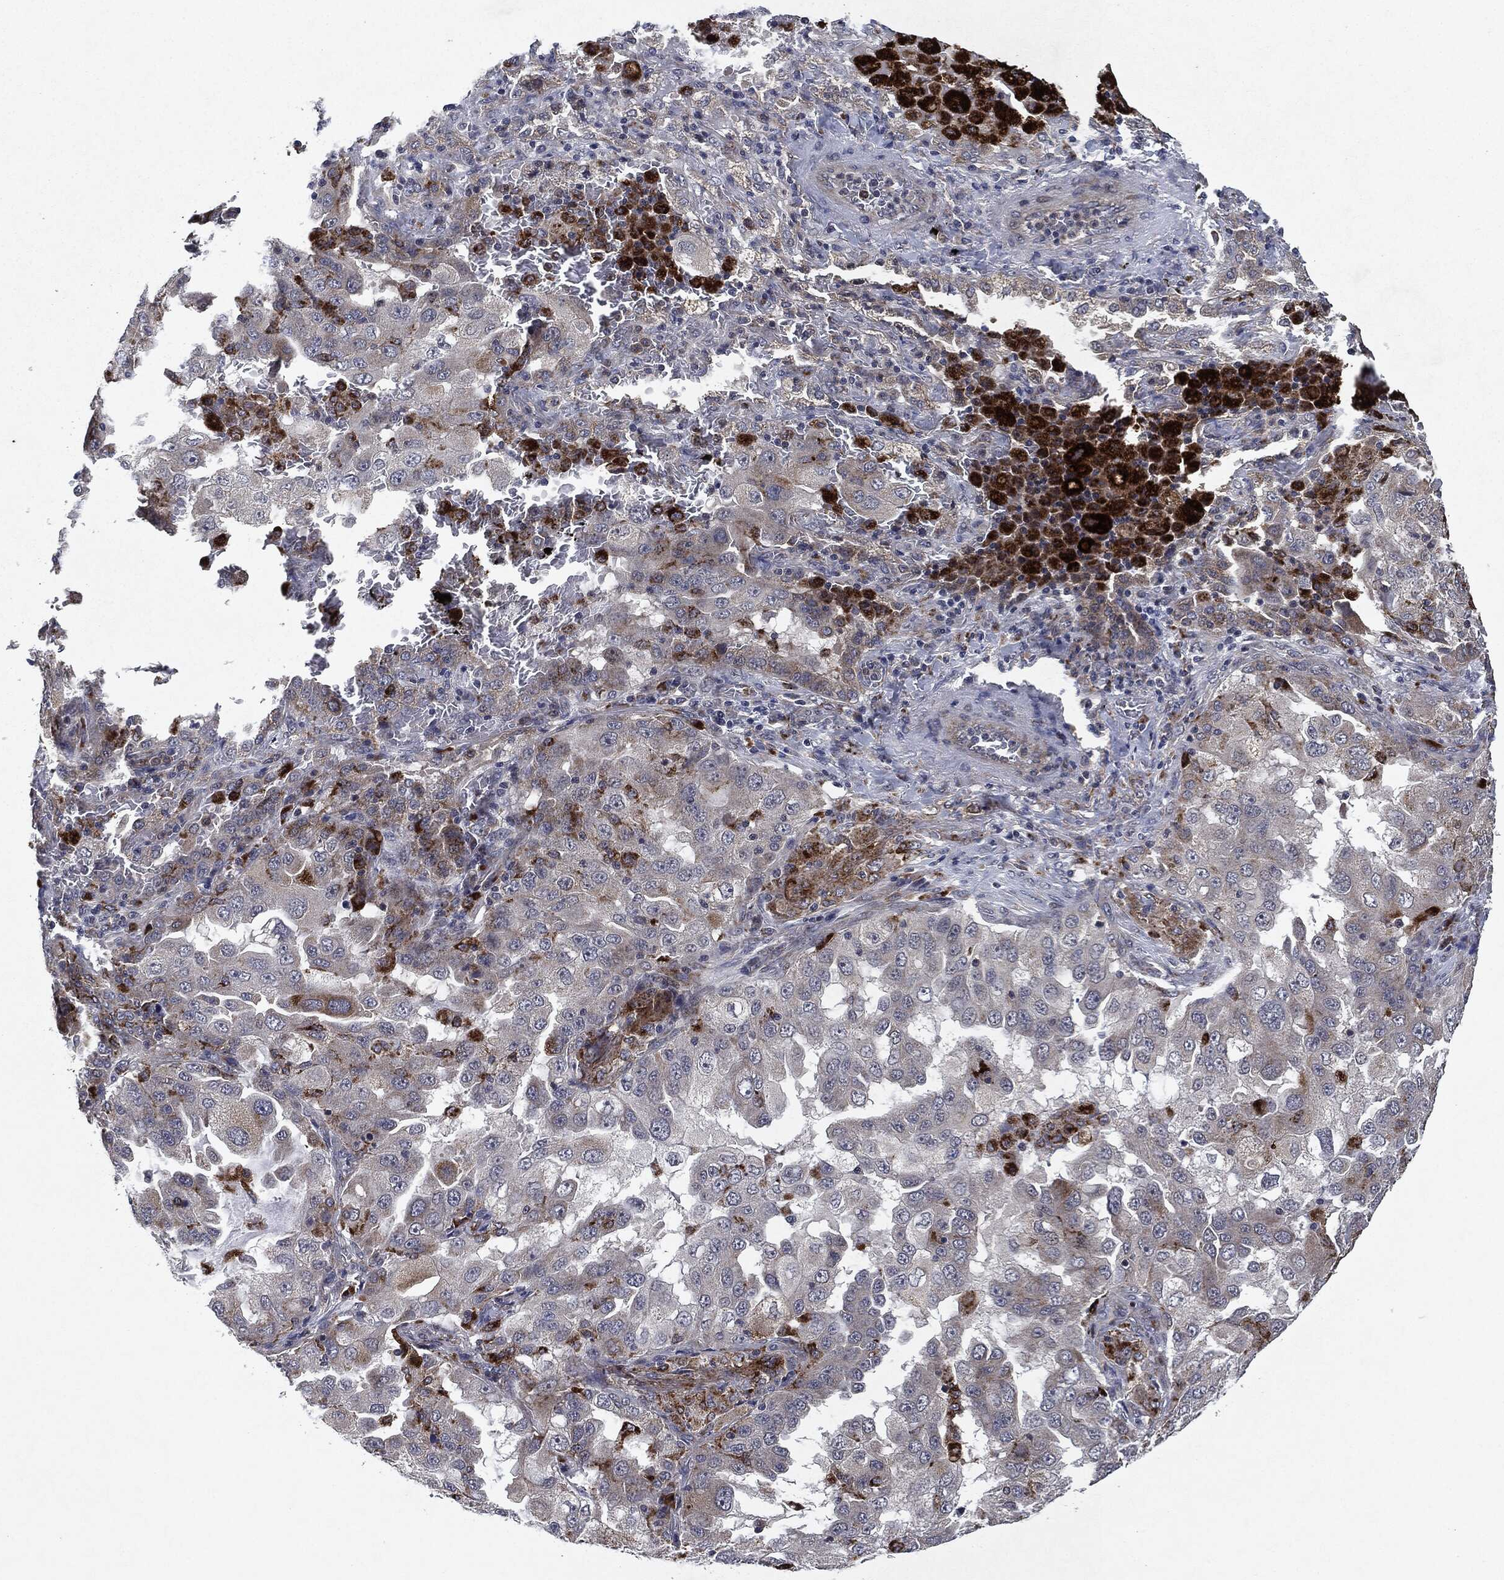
{"staining": {"intensity": "negative", "quantity": "none", "location": "none"}, "tissue": "lung cancer", "cell_type": "Tumor cells", "image_type": "cancer", "snomed": [{"axis": "morphology", "description": "Adenocarcinoma, NOS"}, {"axis": "topography", "description": "Lung"}], "caption": "Lung adenocarcinoma was stained to show a protein in brown. There is no significant staining in tumor cells. (Stains: DAB immunohistochemistry with hematoxylin counter stain, Microscopy: brightfield microscopy at high magnification).", "gene": "SLC31A2", "patient": {"sex": "female", "age": 61}}